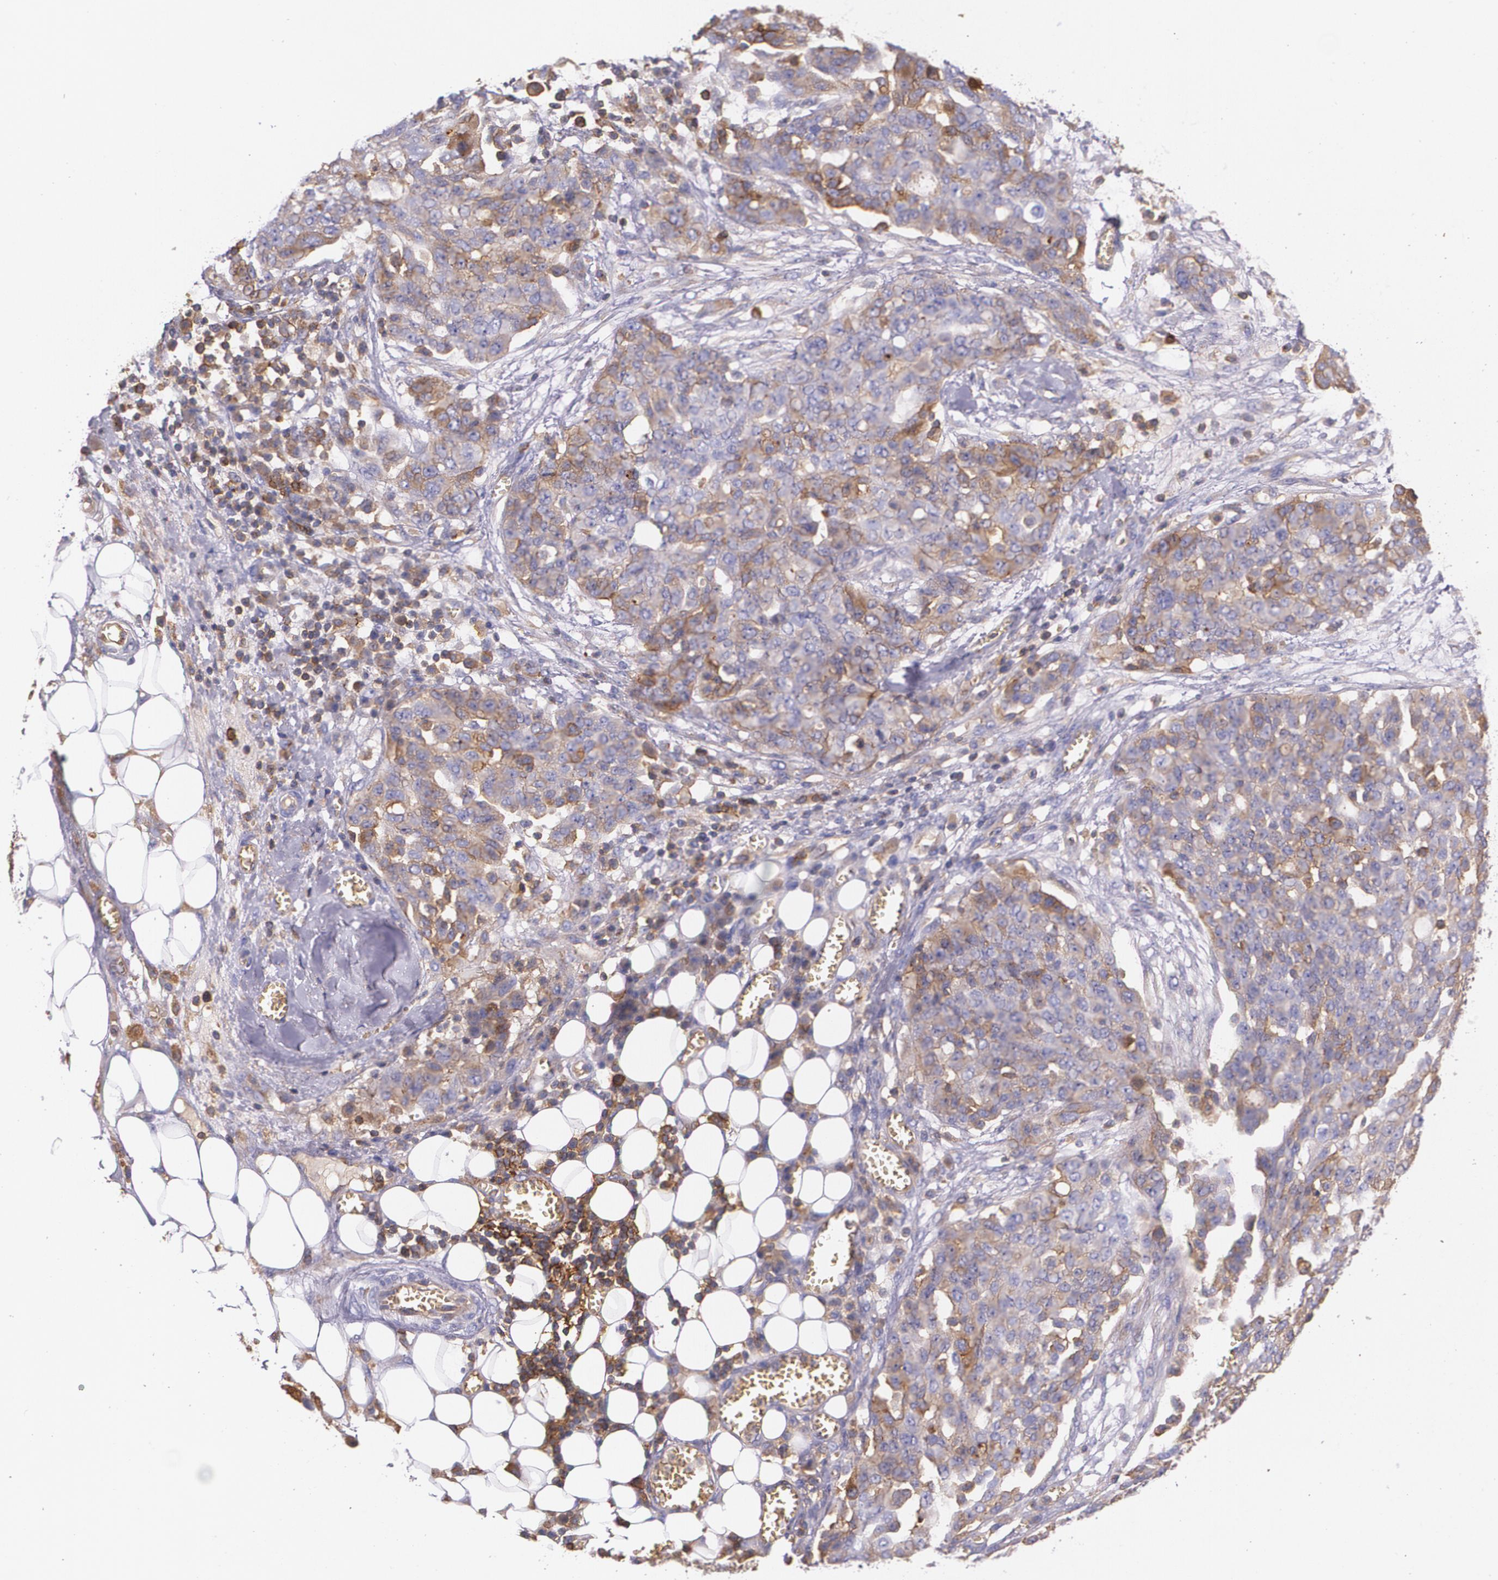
{"staining": {"intensity": "weak", "quantity": "25%-75%", "location": "cytoplasmic/membranous"}, "tissue": "ovarian cancer", "cell_type": "Tumor cells", "image_type": "cancer", "snomed": [{"axis": "morphology", "description": "Cystadenocarcinoma, serous, NOS"}, {"axis": "topography", "description": "Soft tissue"}, {"axis": "topography", "description": "Ovary"}], "caption": "Immunohistochemistry (IHC) staining of serous cystadenocarcinoma (ovarian), which exhibits low levels of weak cytoplasmic/membranous positivity in approximately 25%-75% of tumor cells indicating weak cytoplasmic/membranous protein staining. The staining was performed using DAB (brown) for protein detection and nuclei were counterstained in hematoxylin (blue).", "gene": "B2M", "patient": {"sex": "female", "age": 57}}